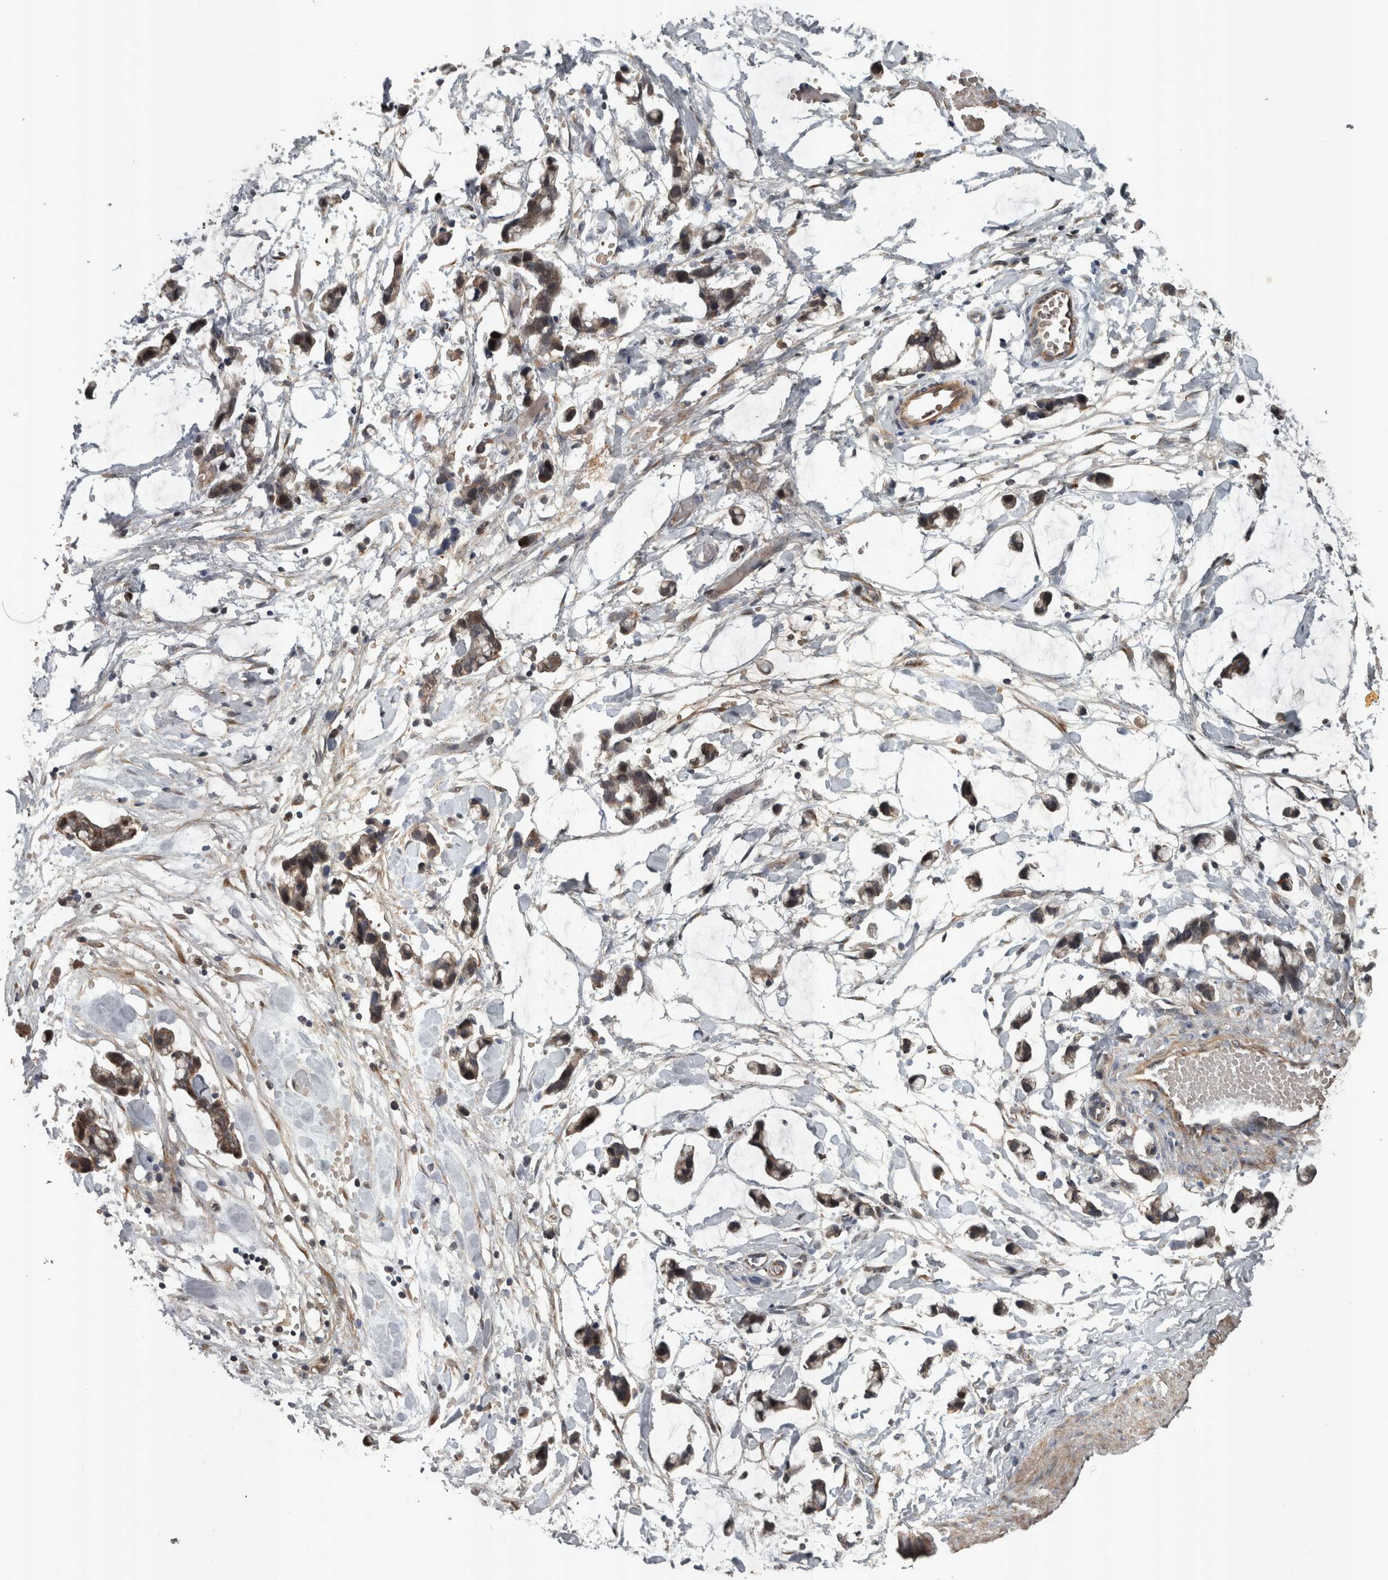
{"staining": {"intensity": "negative", "quantity": "none", "location": "none"}, "tissue": "adipose tissue", "cell_type": "Adipocytes", "image_type": "normal", "snomed": [{"axis": "morphology", "description": "Normal tissue, NOS"}, {"axis": "morphology", "description": "Adenocarcinoma, NOS"}, {"axis": "topography", "description": "Colon"}, {"axis": "topography", "description": "Peripheral nerve tissue"}], "caption": "DAB immunohistochemical staining of benign human adipose tissue displays no significant expression in adipocytes. (Immunohistochemistry, brightfield microscopy, high magnification).", "gene": "ZNF345", "patient": {"sex": "male", "age": 14}}